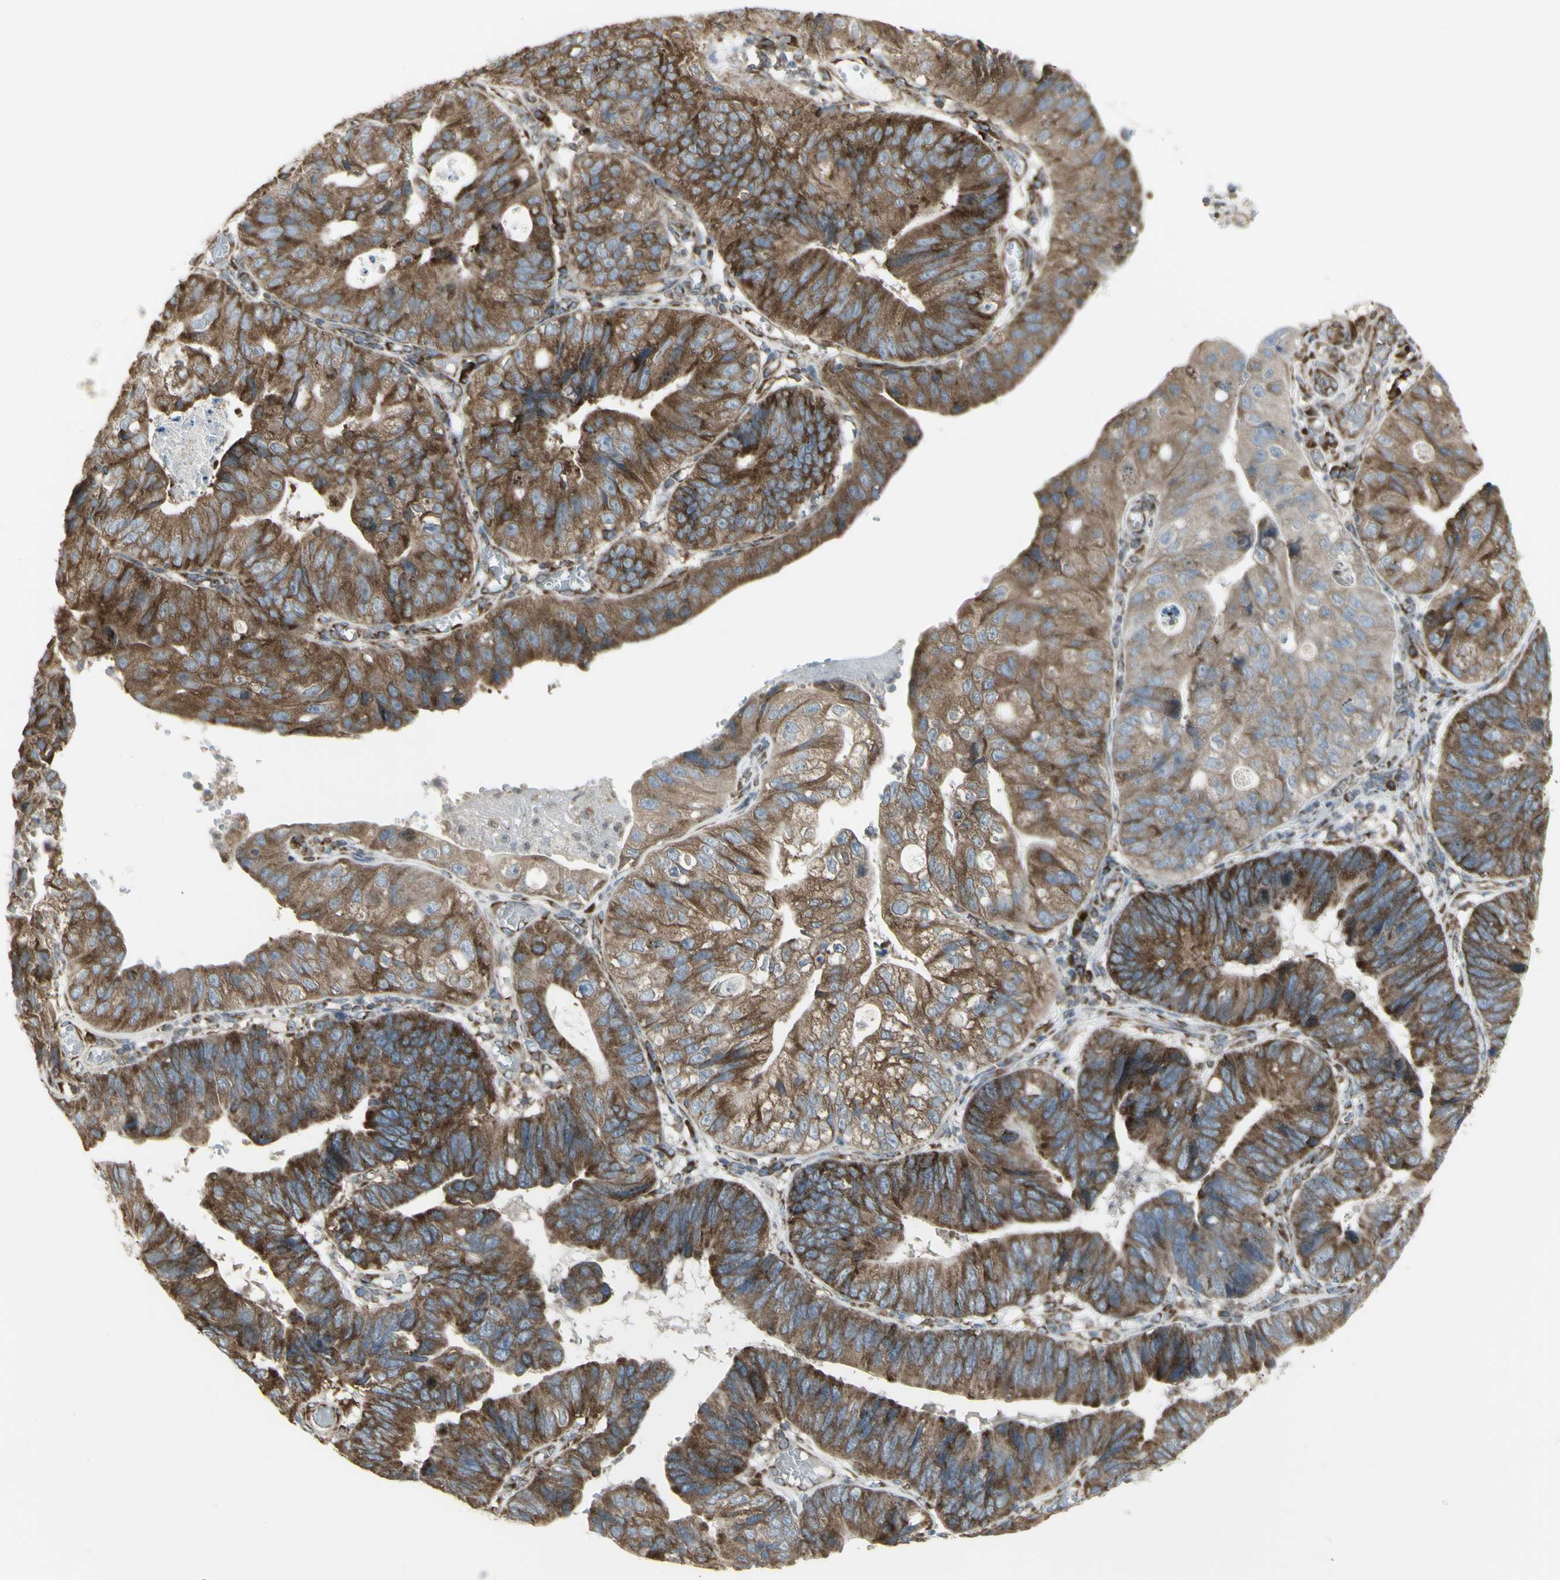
{"staining": {"intensity": "strong", "quantity": ">75%", "location": "cytoplasmic/membranous"}, "tissue": "stomach cancer", "cell_type": "Tumor cells", "image_type": "cancer", "snomed": [{"axis": "morphology", "description": "Adenocarcinoma, NOS"}, {"axis": "topography", "description": "Stomach"}], "caption": "A photomicrograph of human stomach adenocarcinoma stained for a protein demonstrates strong cytoplasmic/membranous brown staining in tumor cells.", "gene": "FKBP3", "patient": {"sex": "male", "age": 59}}